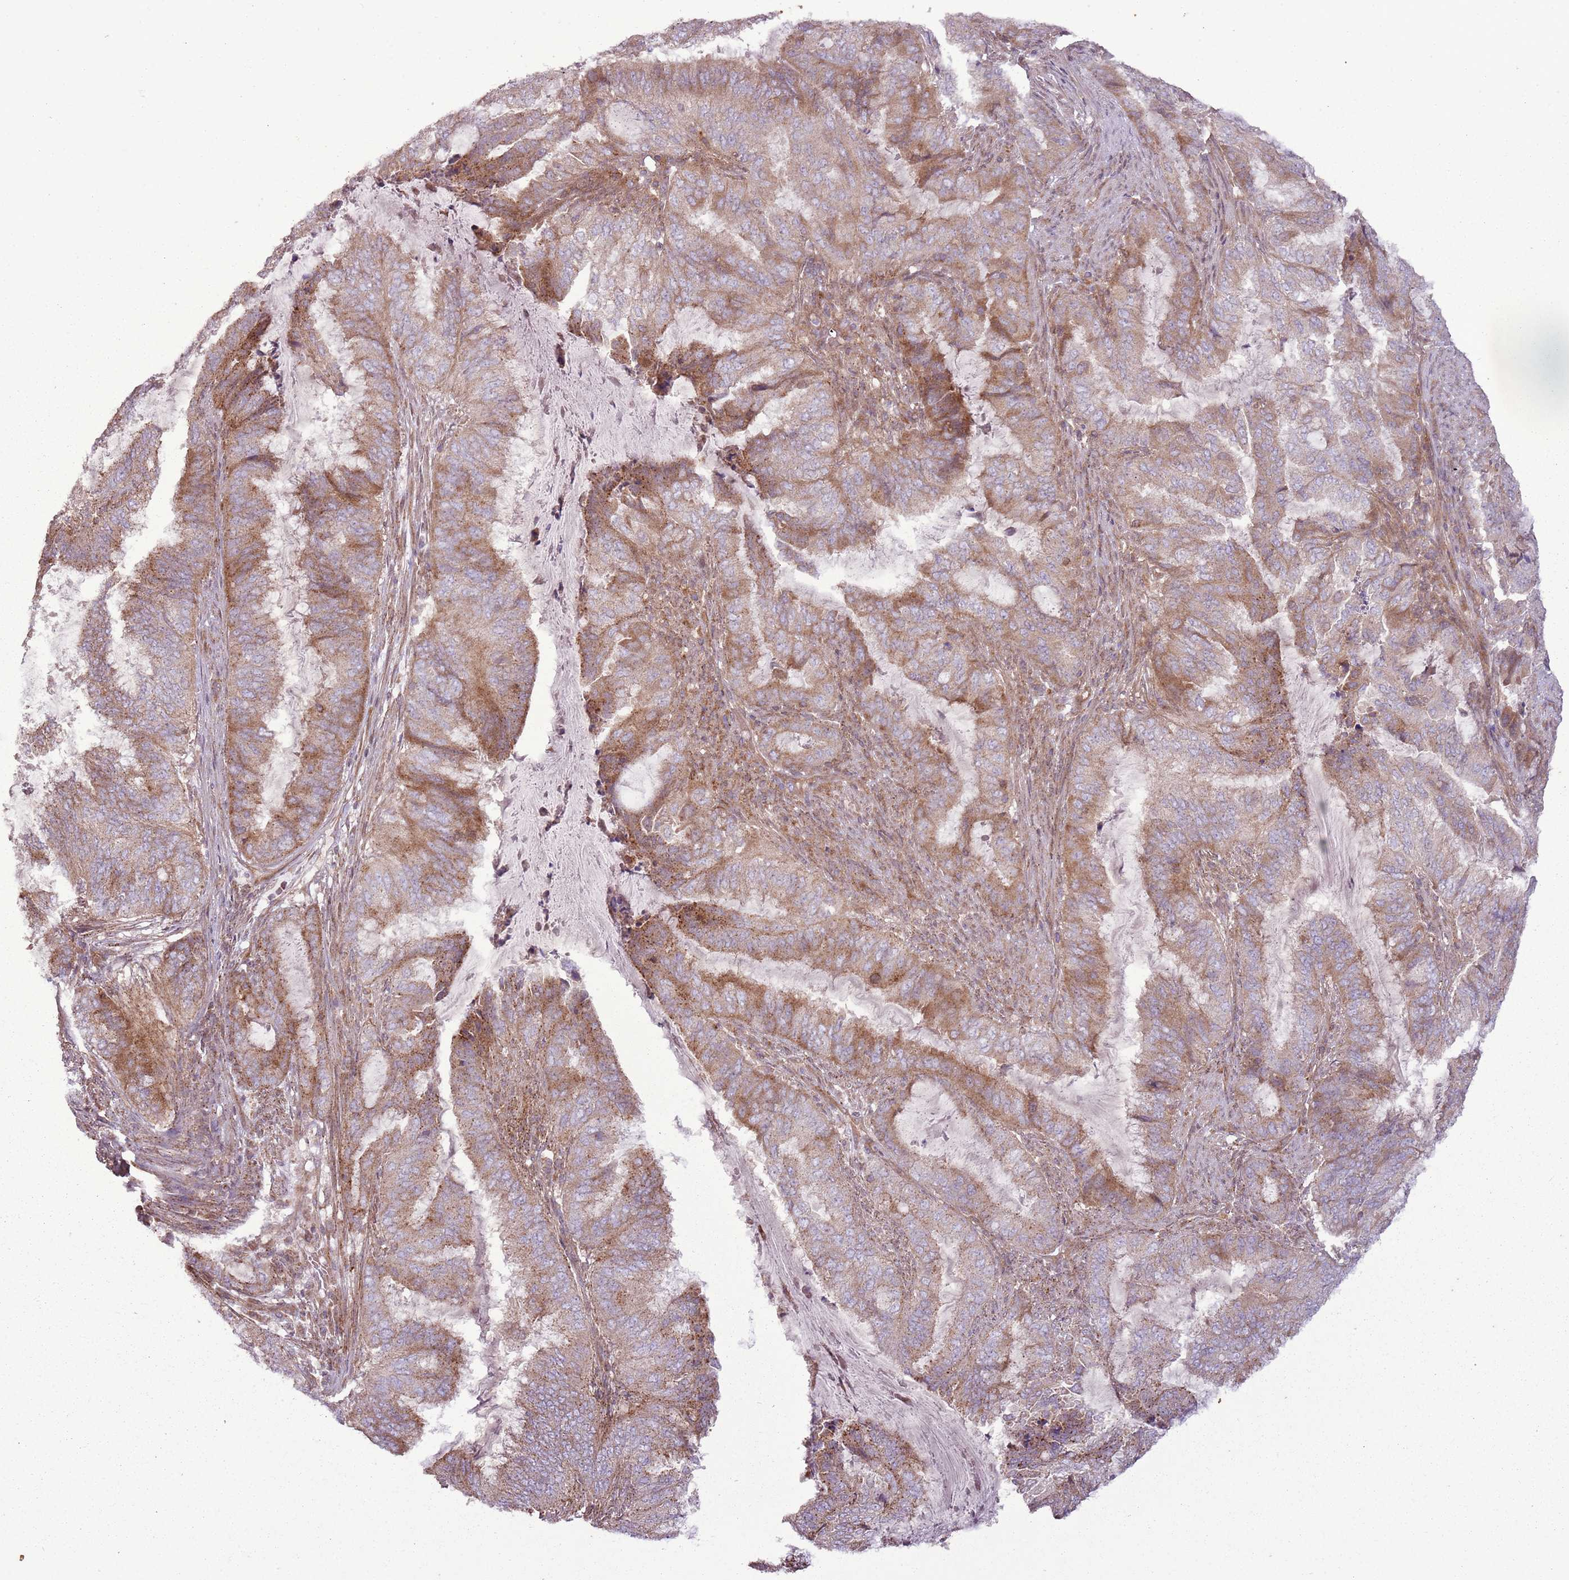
{"staining": {"intensity": "moderate", "quantity": ">75%", "location": "cytoplasmic/membranous"}, "tissue": "endometrial cancer", "cell_type": "Tumor cells", "image_type": "cancer", "snomed": [{"axis": "morphology", "description": "Adenocarcinoma, NOS"}, {"axis": "topography", "description": "Endometrium"}], "caption": "Moderate cytoplasmic/membranous protein staining is identified in approximately >75% of tumor cells in adenocarcinoma (endometrial). (brown staining indicates protein expression, while blue staining denotes nuclei).", "gene": "ANKRD24", "patient": {"sex": "female", "age": 51}}